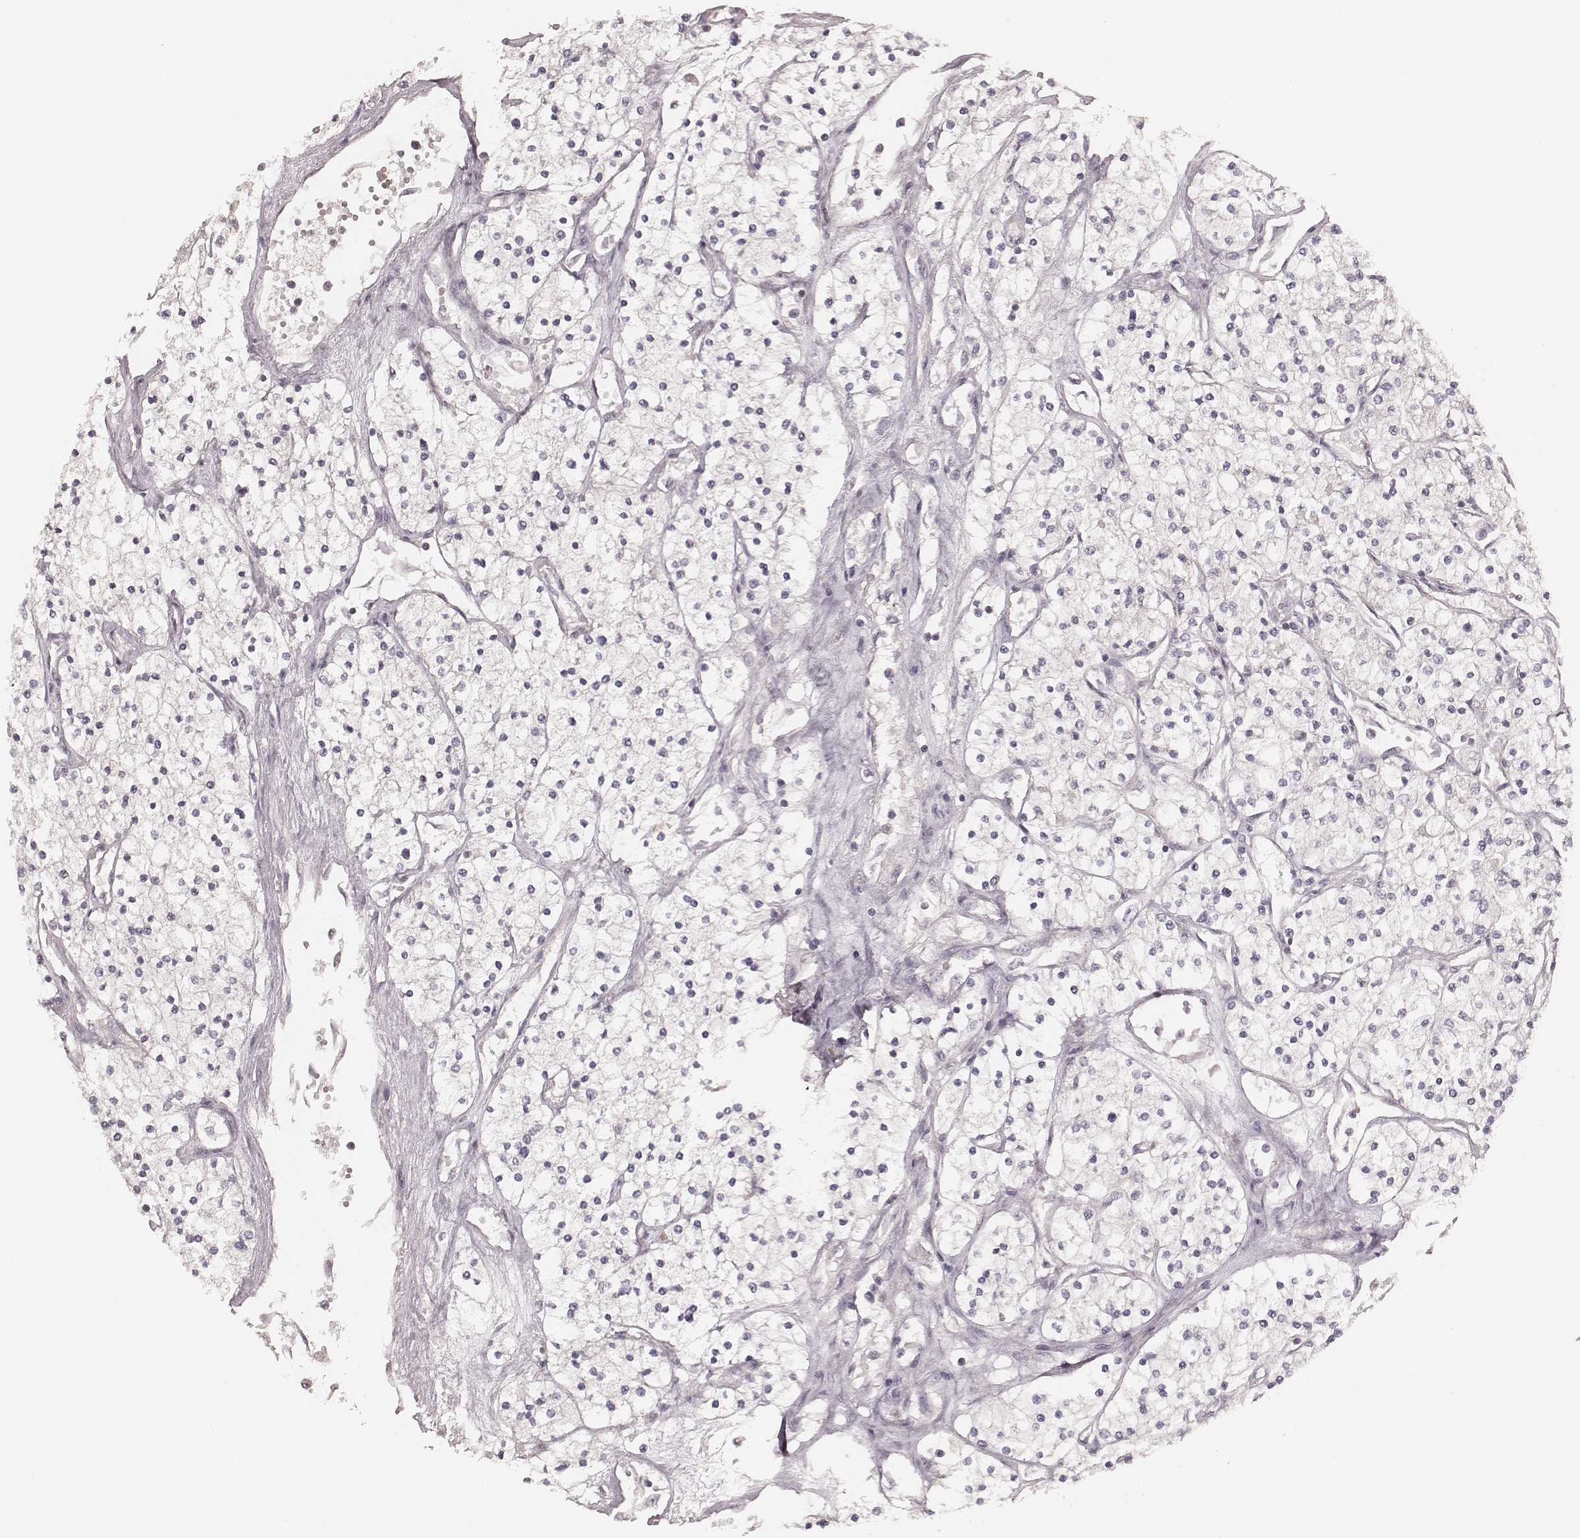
{"staining": {"intensity": "negative", "quantity": "none", "location": "none"}, "tissue": "renal cancer", "cell_type": "Tumor cells", "image_type": "cancer", "snomed": [{"axis": "morphology", "description": "Adenocarcinoma, NOS"}, {"axis": "topography", "description": "Kidney"}], "caption": "An immunohistochemistry (IHC) image of renal adenocarcinoma is shown. There is no staining in tumor cells of renal adenocarcinoma.", "gene": "CARS1", "patient": {"sex": "male", "age": 80}}